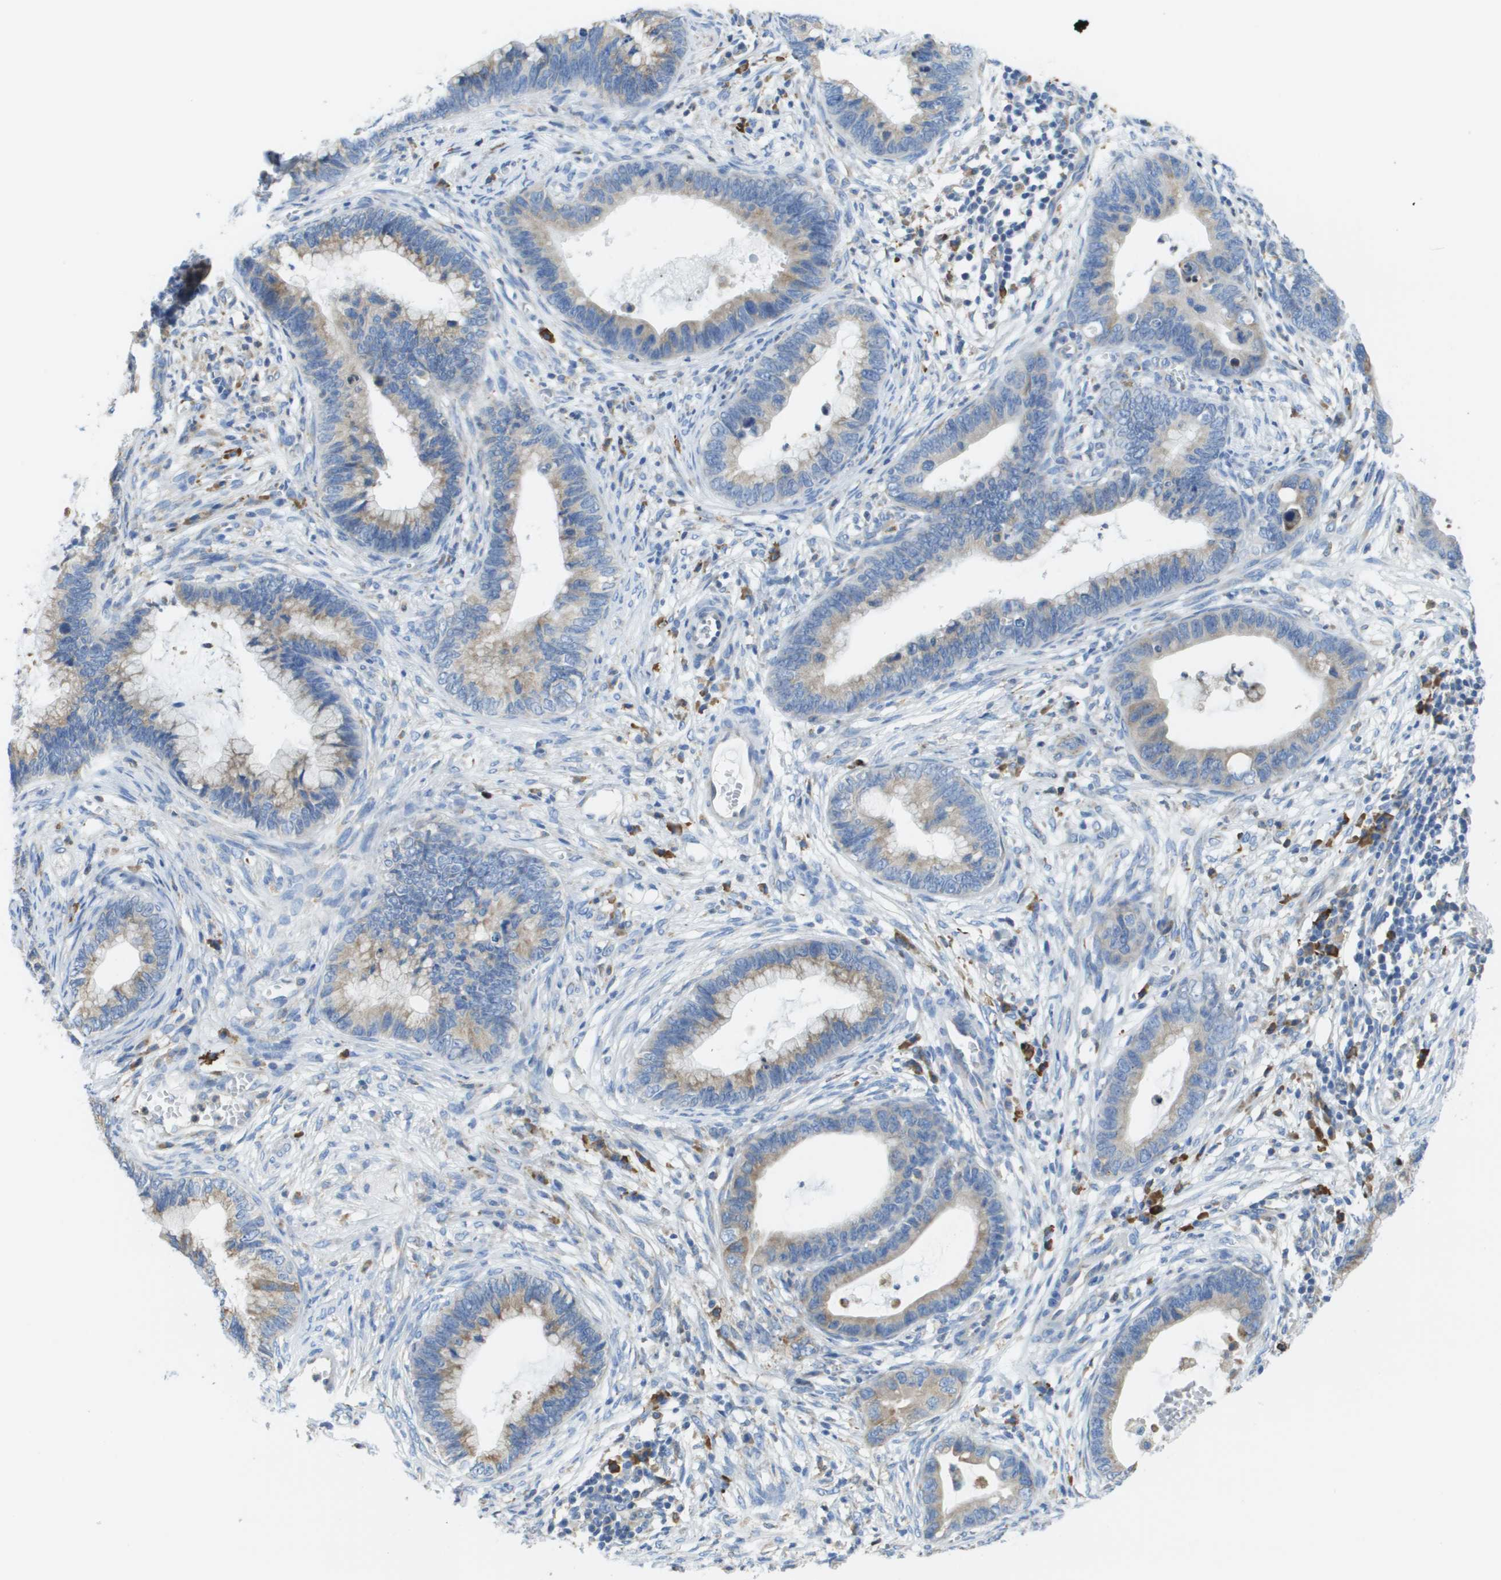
{"staining": {"intensity": "weak", "quantity": ">75%", "location": "cytoplasmic/membranous"}, "tissue": "cervical cancer", "cell_type": "Tumor cells", "image_type": "cancer", "snomed": [{"axis": "morphology", "description": "Adenocarcinoma, NOS"}, {"axis": "topography", "description": "Cervix"}], "caption": "High-magnification brightfield microscopy of cervical cancer (adenocarcinoma) stained with DAB (brown) and counterstained with hematoxylin (blue). tumor cells exhibit weak cytoplasmic/membranous staining is seen in about>75% of cells. The staining was performed using DAB, with brown indicating positive protein expression. Nuclei are stained blue with hematoxylin.", "gene": "SDR42E1", "patient": {"sex": "female", "age": 44}}